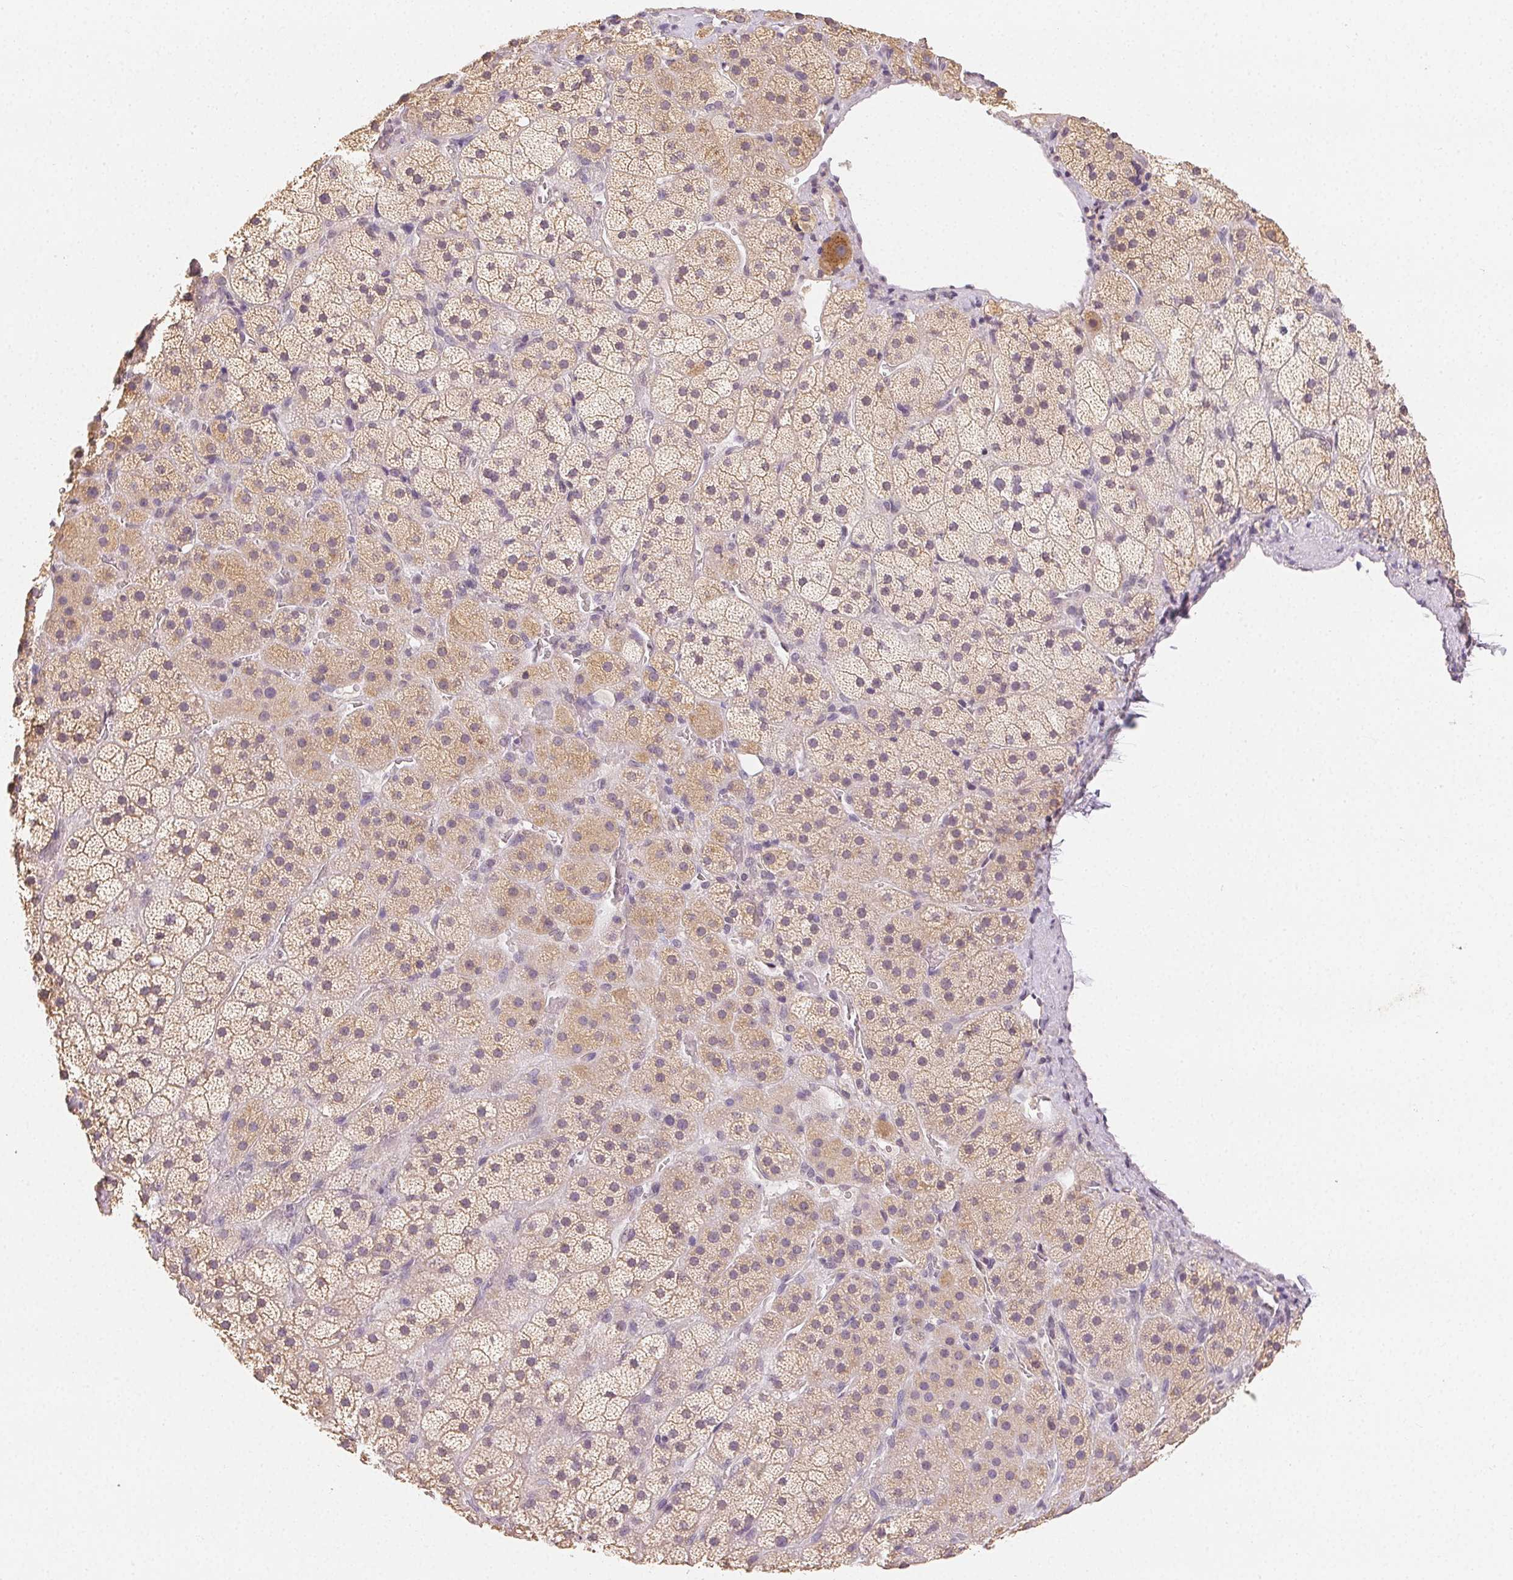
{"staining": {"intensity": "moderate", "quantity": "25%-75%", "location": "cytoplasmic/membranous"}, "tissue": "adrenal gland", "cell_type": "Glandular cells", "image_type": "normal", "snomed": [{"axis": "morphology", "description": "Normal tissue, NOS"}, {"axis": "topography", "description": "Adrenal gland"}], "caption": "IHC histopathology image of normal adrenal gland: adrenal gland stained using immunohistochemistry demonstrates medium levels of moderate protein expression localized specifically in the cytoplasmic/membranous of glandular cells, appearing as a cytoplasmic/membranous brown color.", "gene": "SEZ6L2", "patient": {"sex": "male", "age": 57}}